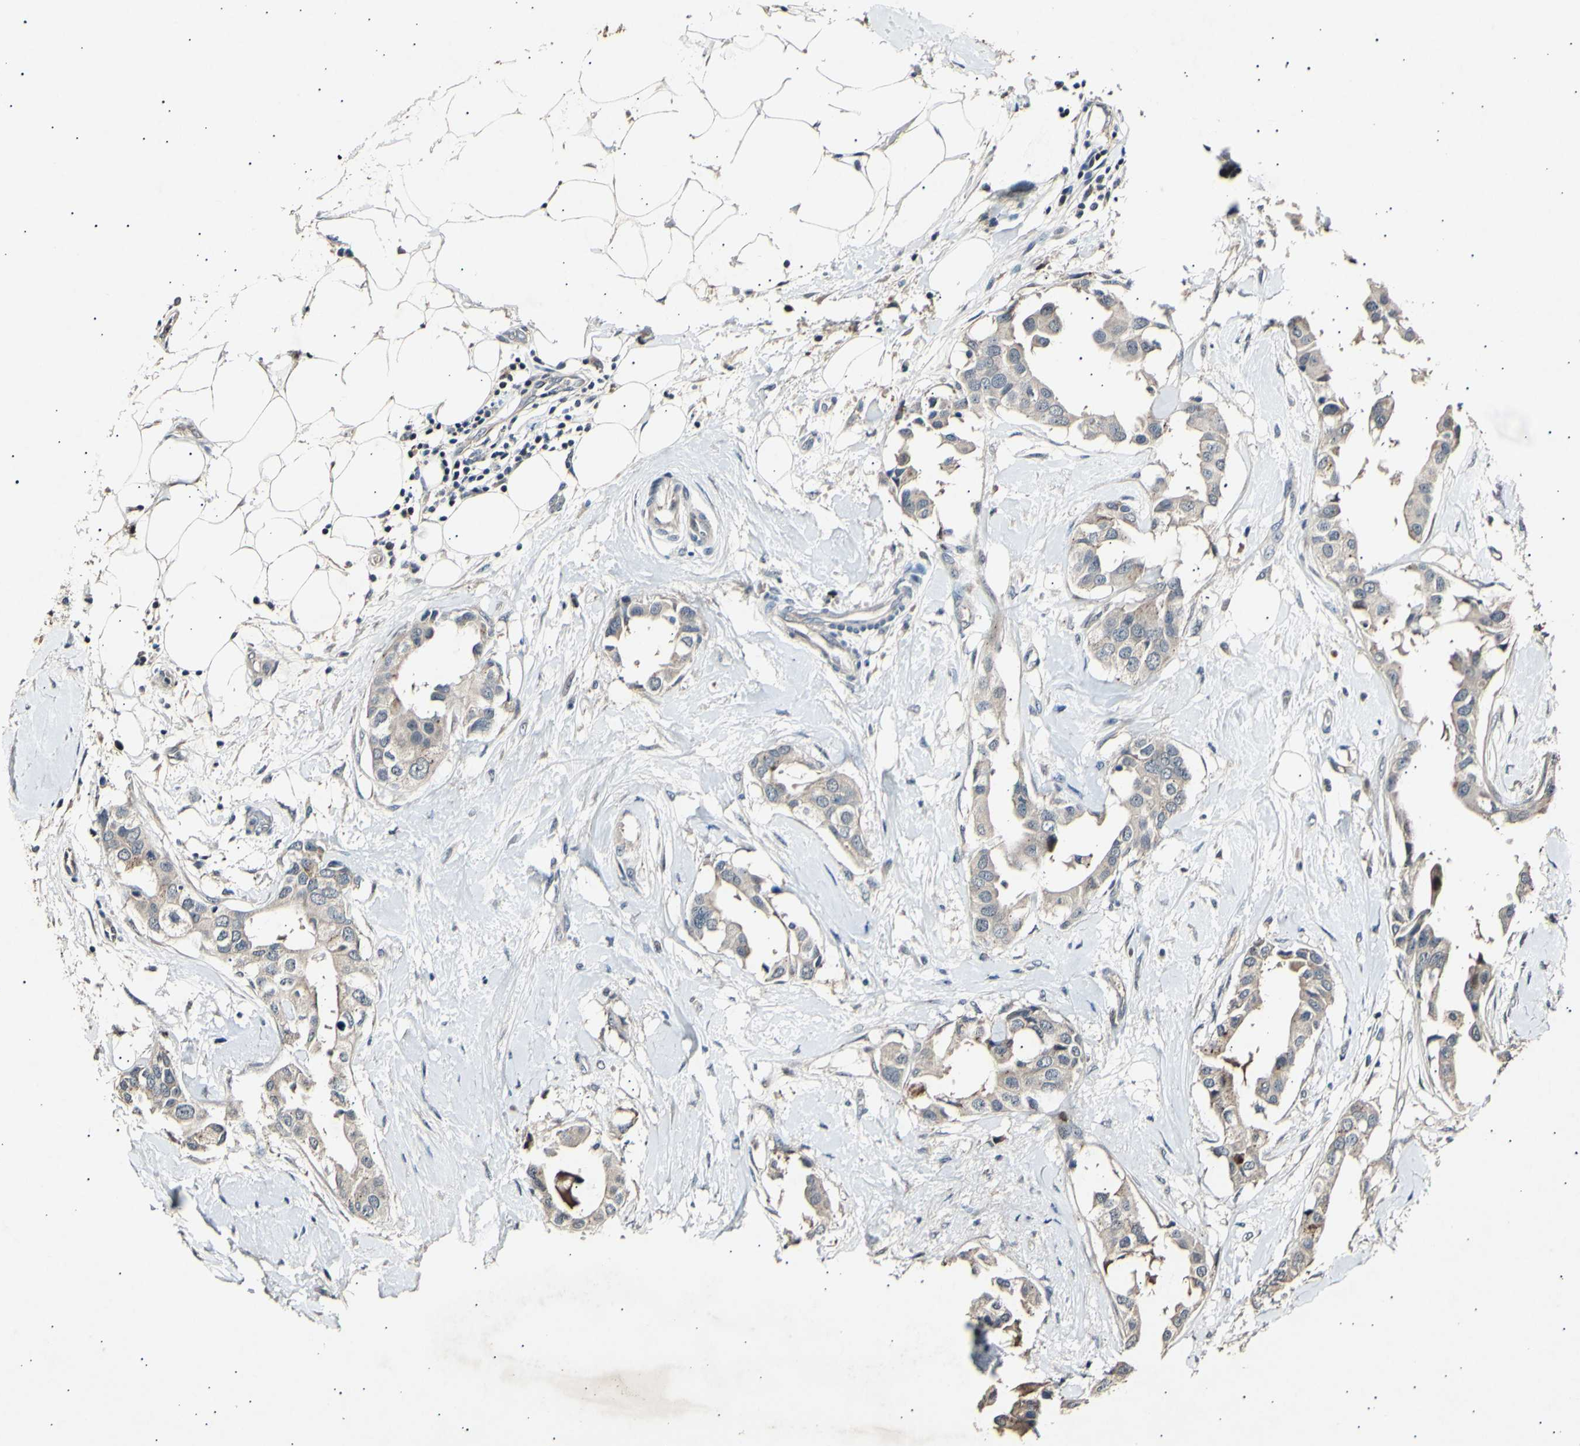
{"staining": {"intensity": "weak", "quantity": ">75%", "location": "cytoplasmic/membranous"}, "tissue": "breast cancer", "cell_type": "Tumor cells", "image_type": "cancer", "snomed": [{"axis": "morphology", "description": "Duct carcinoma"}, {"axis": "topography", "description": "Breast"}], "caption": "Weak cytoplasmic/membranous protein positivity is present in about >75% of tumor cells in breast invasive ductal carcinoma.", "gene": "ADCY3", "patient": {"sex": "female", "age": 40}}